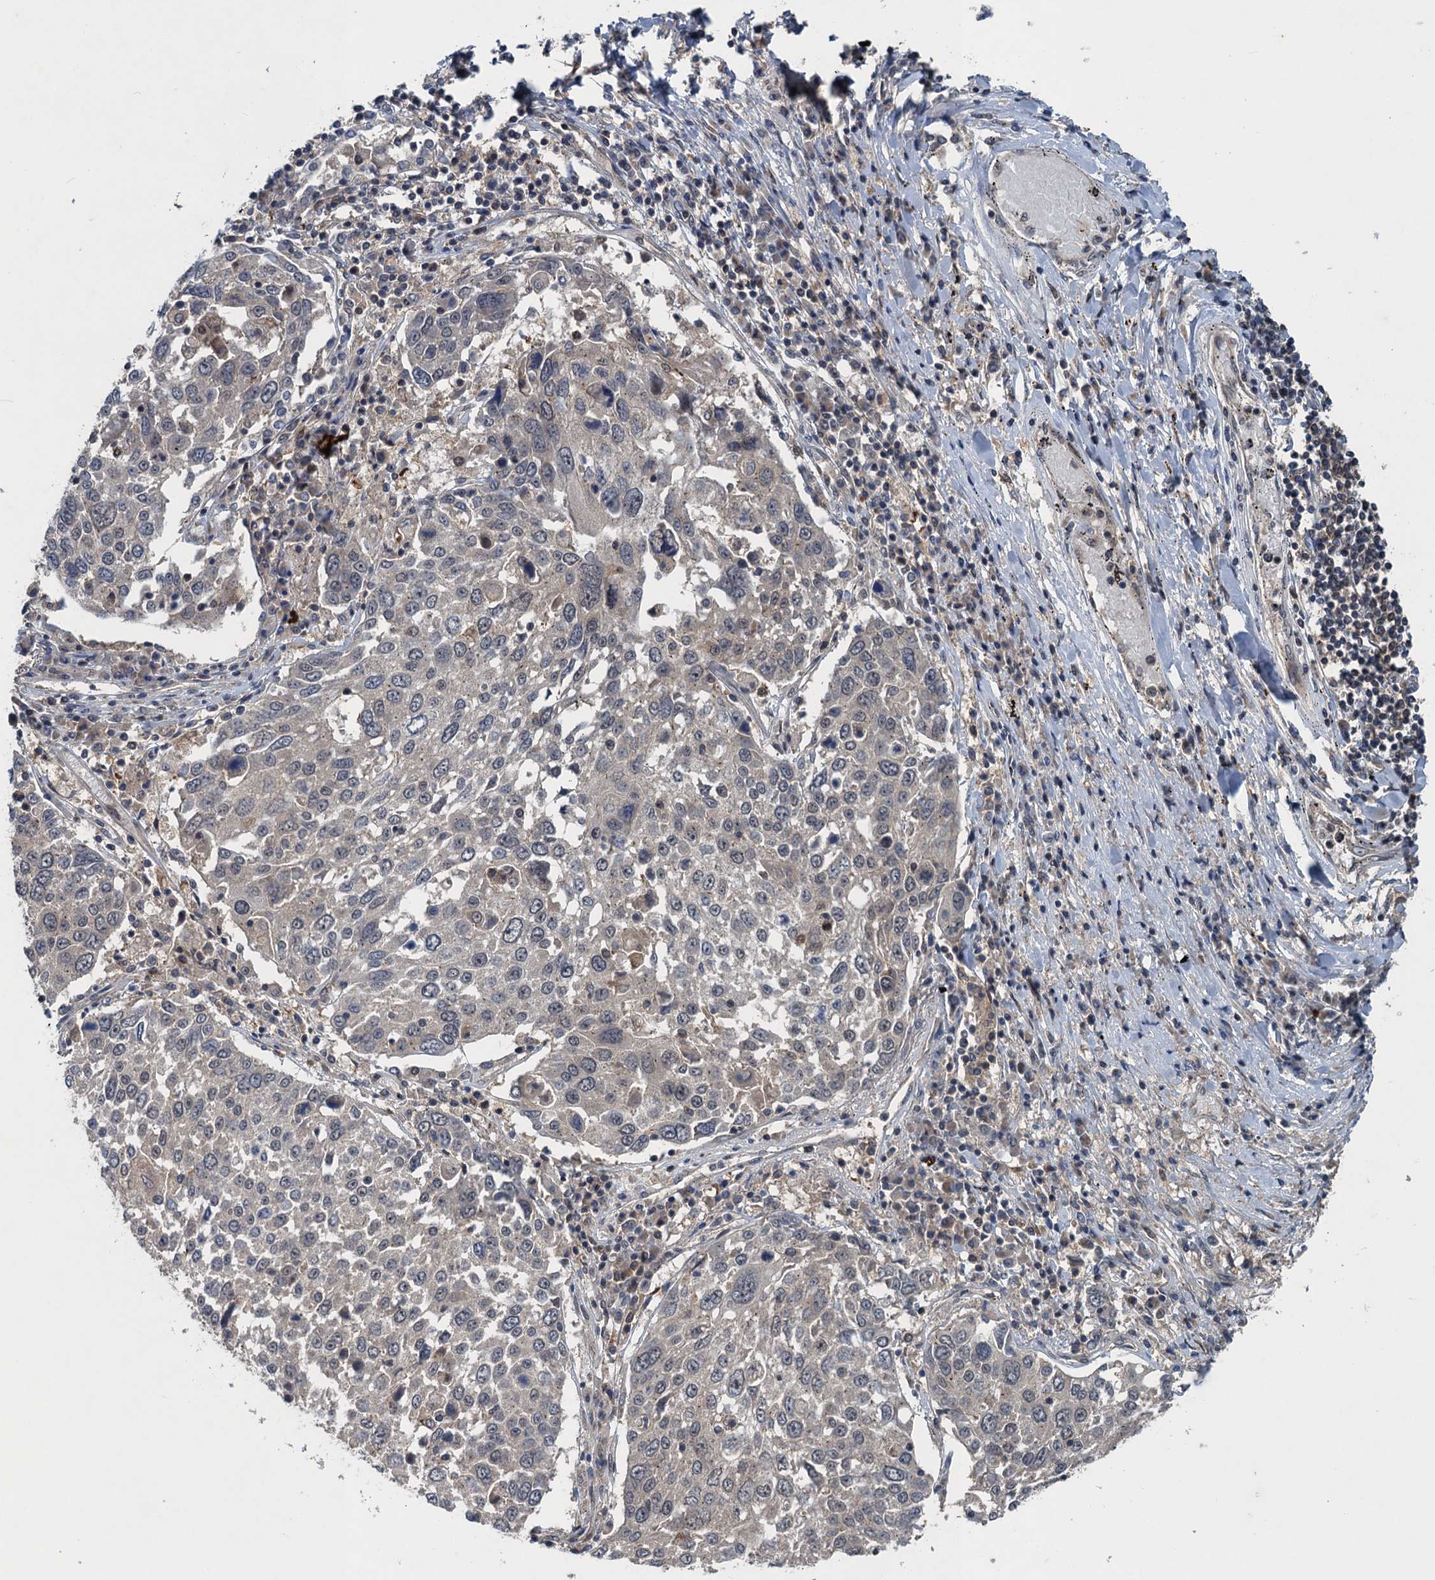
{"staining": {"intensity": "negative", "quantity": "none", "location": "none"}, "tissue": "lung cancer", "cell_type": "Tumor cells", "image_type": "cancer", "snomed": [{"axis": "morphology", "description": "Squamous cell carcinoma, NOS"}, {"axis": "topography", "description": "Lung"}], "caption": "The histopathology image demonstrates no significant staining in tumor cells of lung cancer.", "gene": "RNF165", "patient": {"sex": "male", "age": 65}}